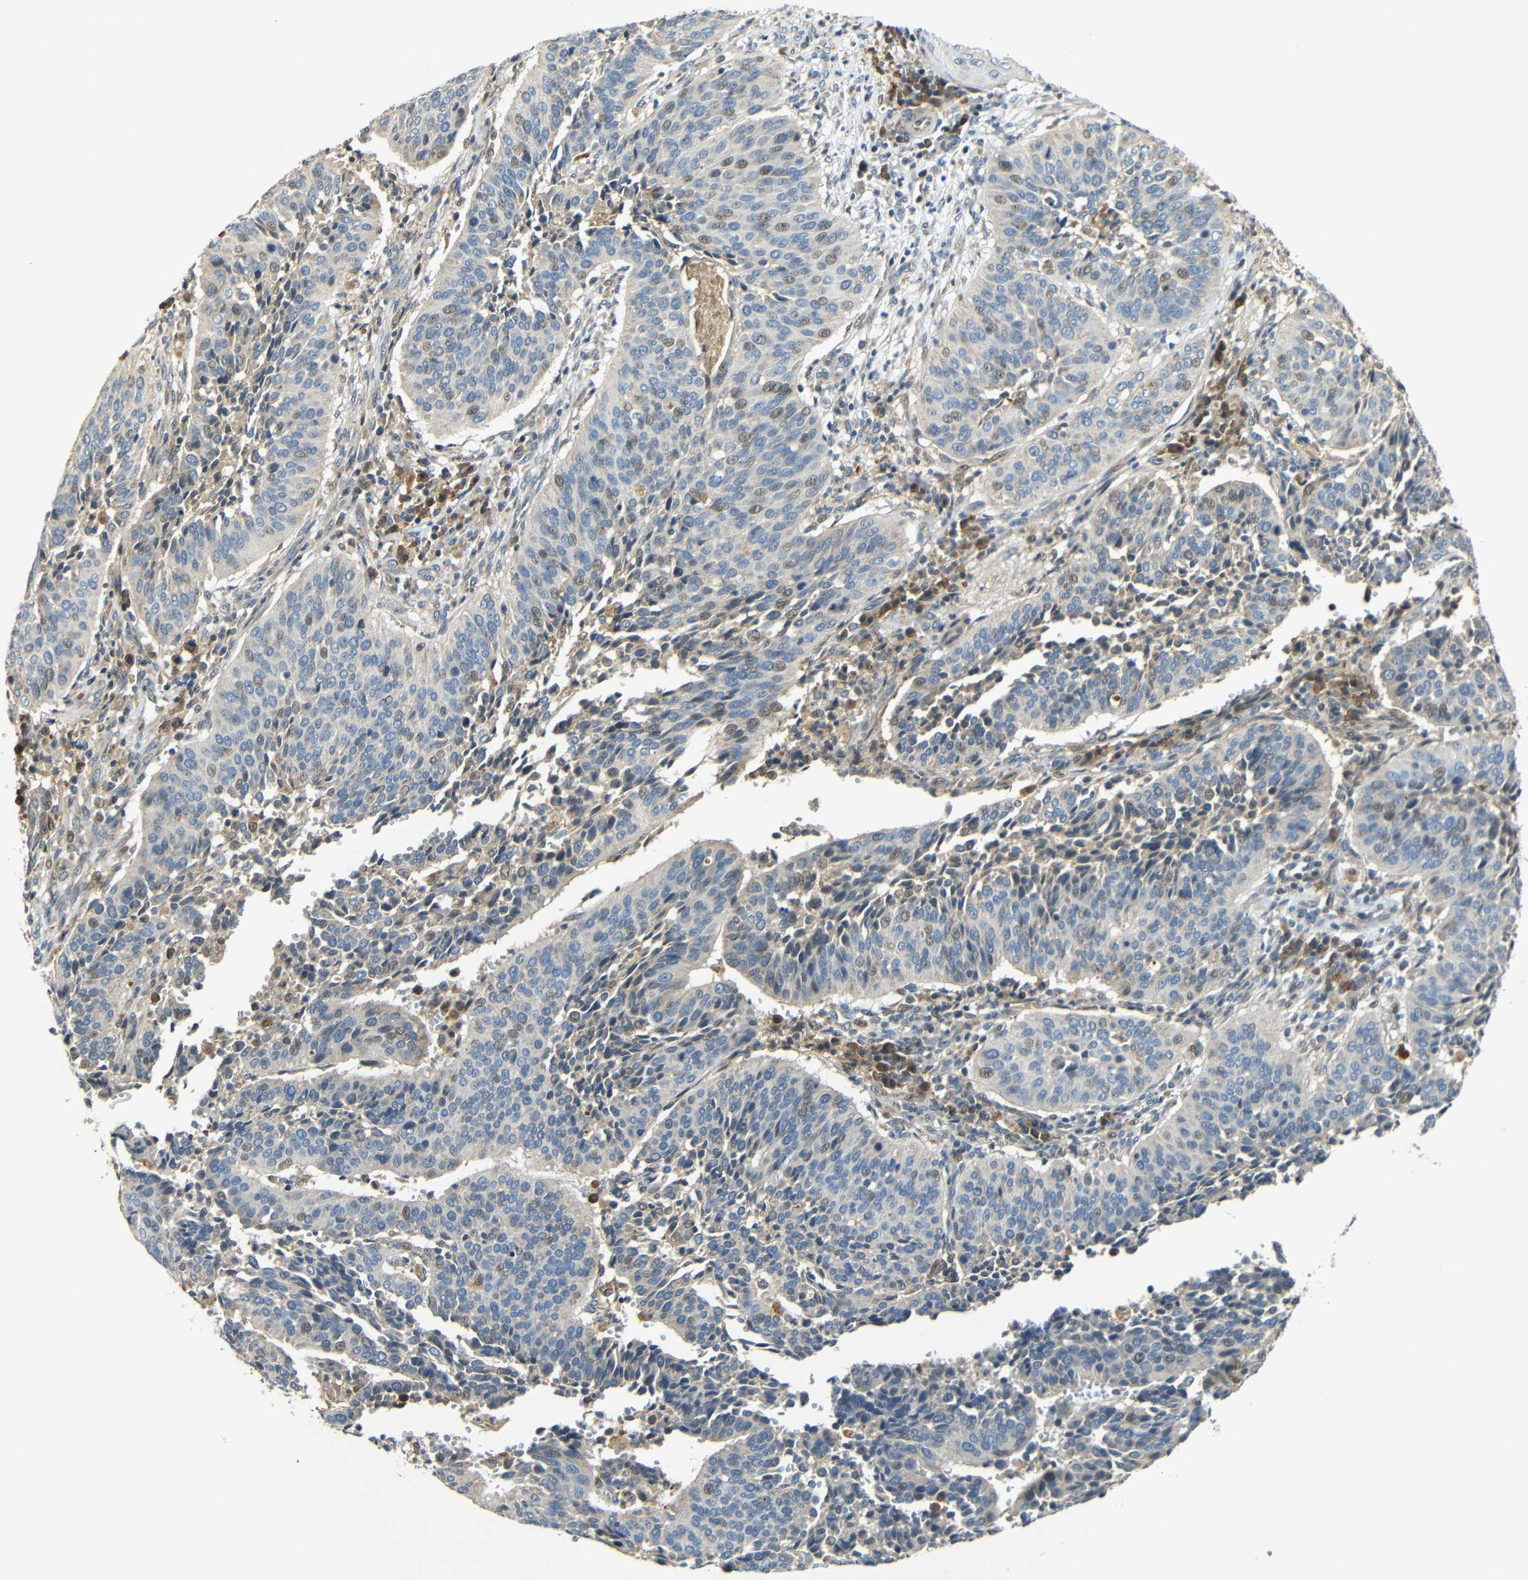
{"staining": {"intensity": "weak", "quantity": ">75%", "location": "cytoplasmic/membranous,nuclear"}, "tissue": "cervical cancer", "cell_type": "Tumor cells", "image_type": "cancer", "snomed": [{"axis": "morphology", "description": "Normal tissue, NOS"}, {"axis": "morphology", "description": "Squamous cell carcinoma, NOS"}, {"axis": "topography", "description": "Cervix"}], "caption": "Cervical cancer stained with a brown dye displays weak cytoplasmic/membranous and nuclear positive expression in about >75% of tumor cells.", "gene": "KAZALD1", "patient": {"sex": "female", "age": 39}}